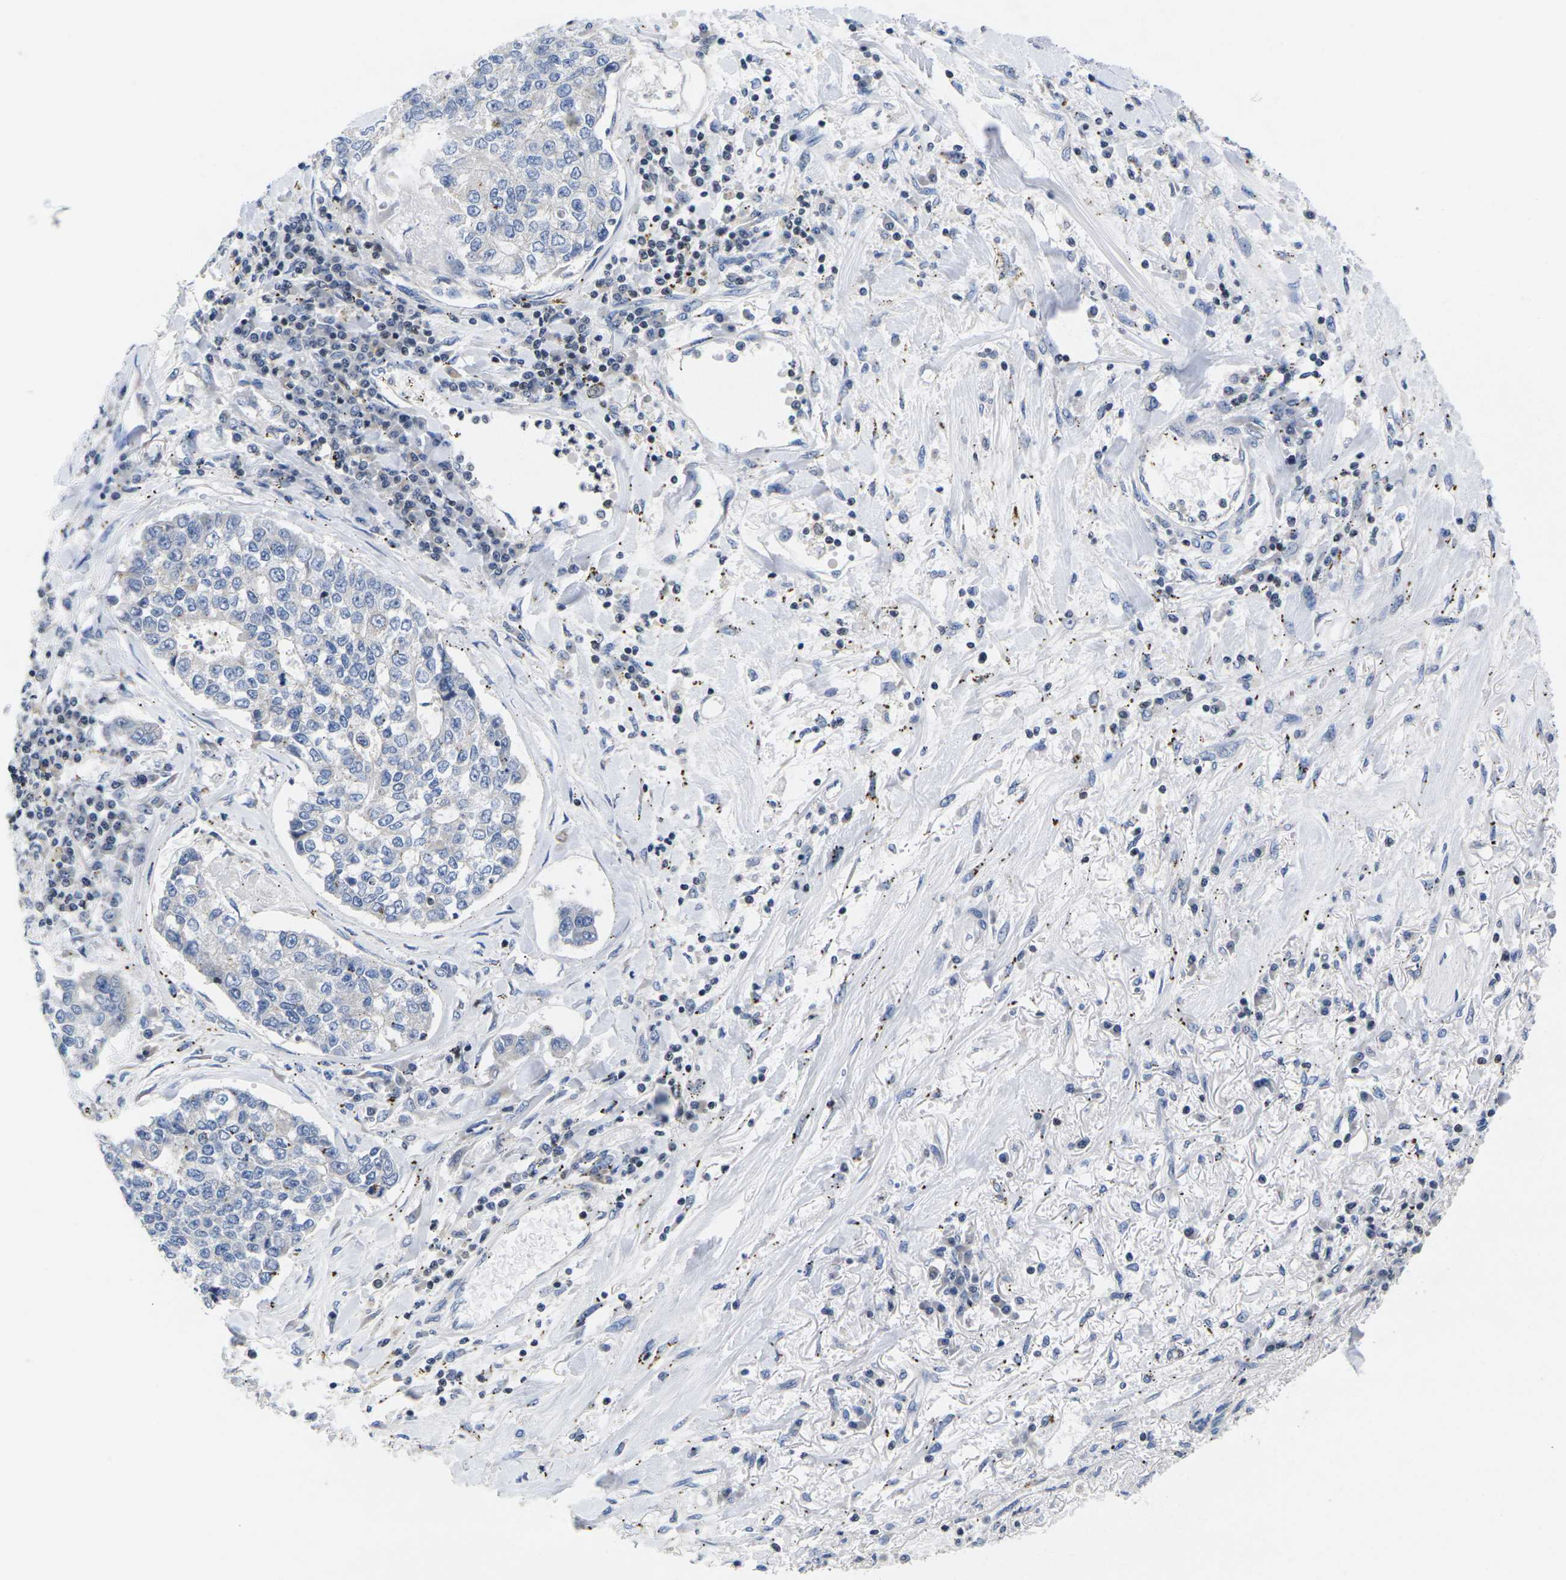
{"staining": {"intensity": "negative", "quantity": "none", "location": "none"}, "tissue": "lung cancer", "cell_type": "Tumor cells", "image_type": "cancer", "snomed": [{"axis": "morphology", "description": "Adenocarcinoma, NOS"}, {"axis": "topography", "description": "Lung"}], "caption": "Tumor cells show no significant expression in adenocarcinoma (lung). (DAB IHC visualized using brightfield microscopy, high magnification).", "gene": "IKZF1", "patient": {"sex": "male", "age": 49}}